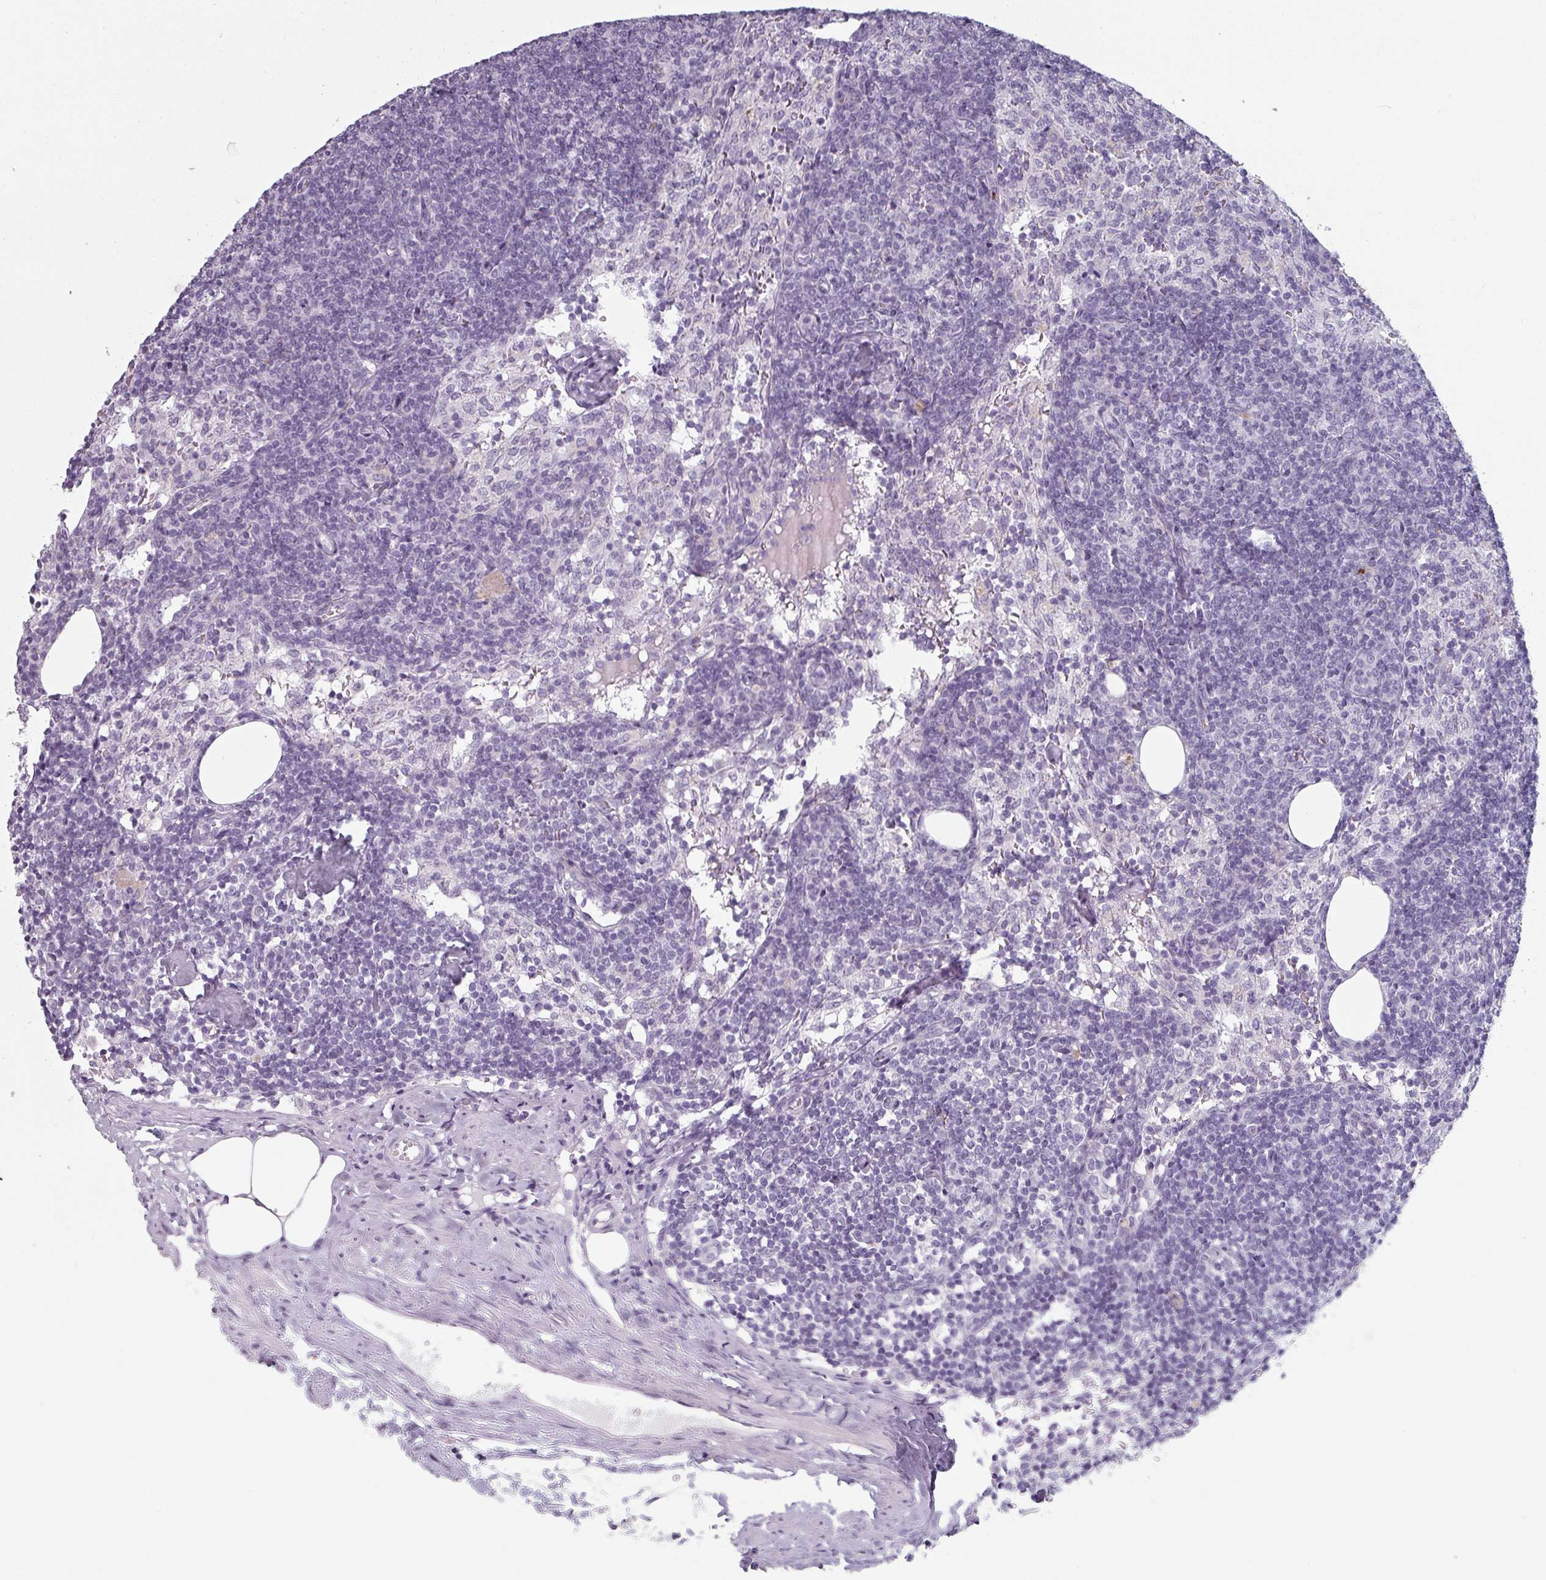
{"staining": {"intensity": "negative", "quantity": "none", "location": "none"}, "tissue": "lymph node", "cell_type": "Germinal center cells", "image_type": "normal", "snomed": [{"axis": "morphology", "description": "Normal tissue, NOS"}, {"axis": "topography", "description": "Lymph node"}], "caption": "IHC histopathology image of benign lymph node: human lymph node stained with DAB (3,3'-diaminobenzidine) displays no significant protein staining in germinal center cells.", "gene": "SLC35G2", "patient": {"sex": "female", "age": 52}}